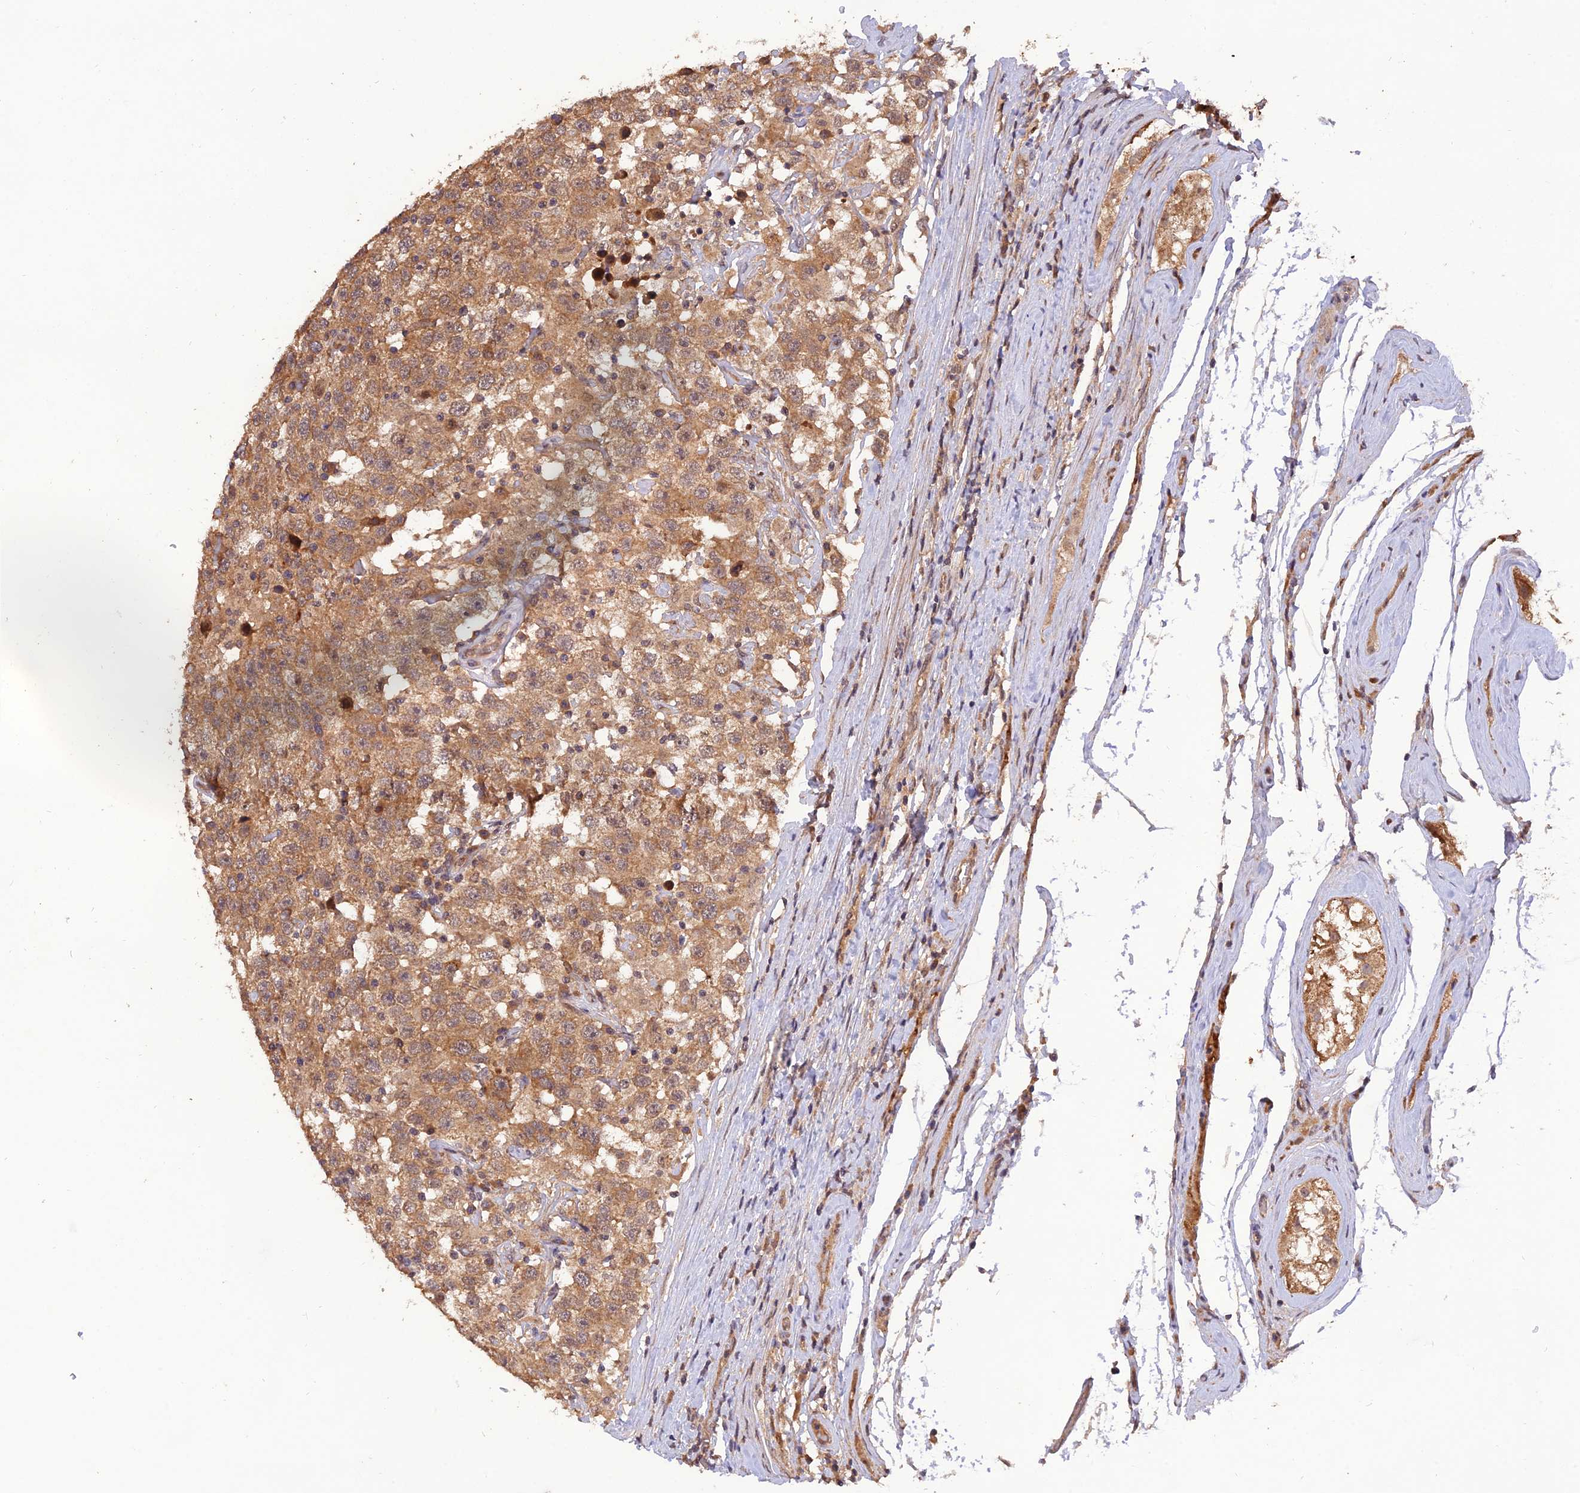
{"staining": {"intensity": "moderate", "quantity": ">75%", "location": "cytoplasmic/membranous"}, "tissue": "testis cancer", "cell_type": "Tumor cells", "image_type": "cancer", "snomed": [{"axis": "morphology", "description": "Seminoma, NOS"}, {"axis": "topography", "description": "Testis"}], "caption": "Tumor cells show medium levels of moderate cytoplasmic/membranous expression in approximately >75% of cells in testis cancer. The protein of interest is stained brown, and the nuclei are stained in blue (DAB IHC with brightfield microscopy, high magnification).", "gene": "REV1", "patient": {"sex": "male", "age": 41}}